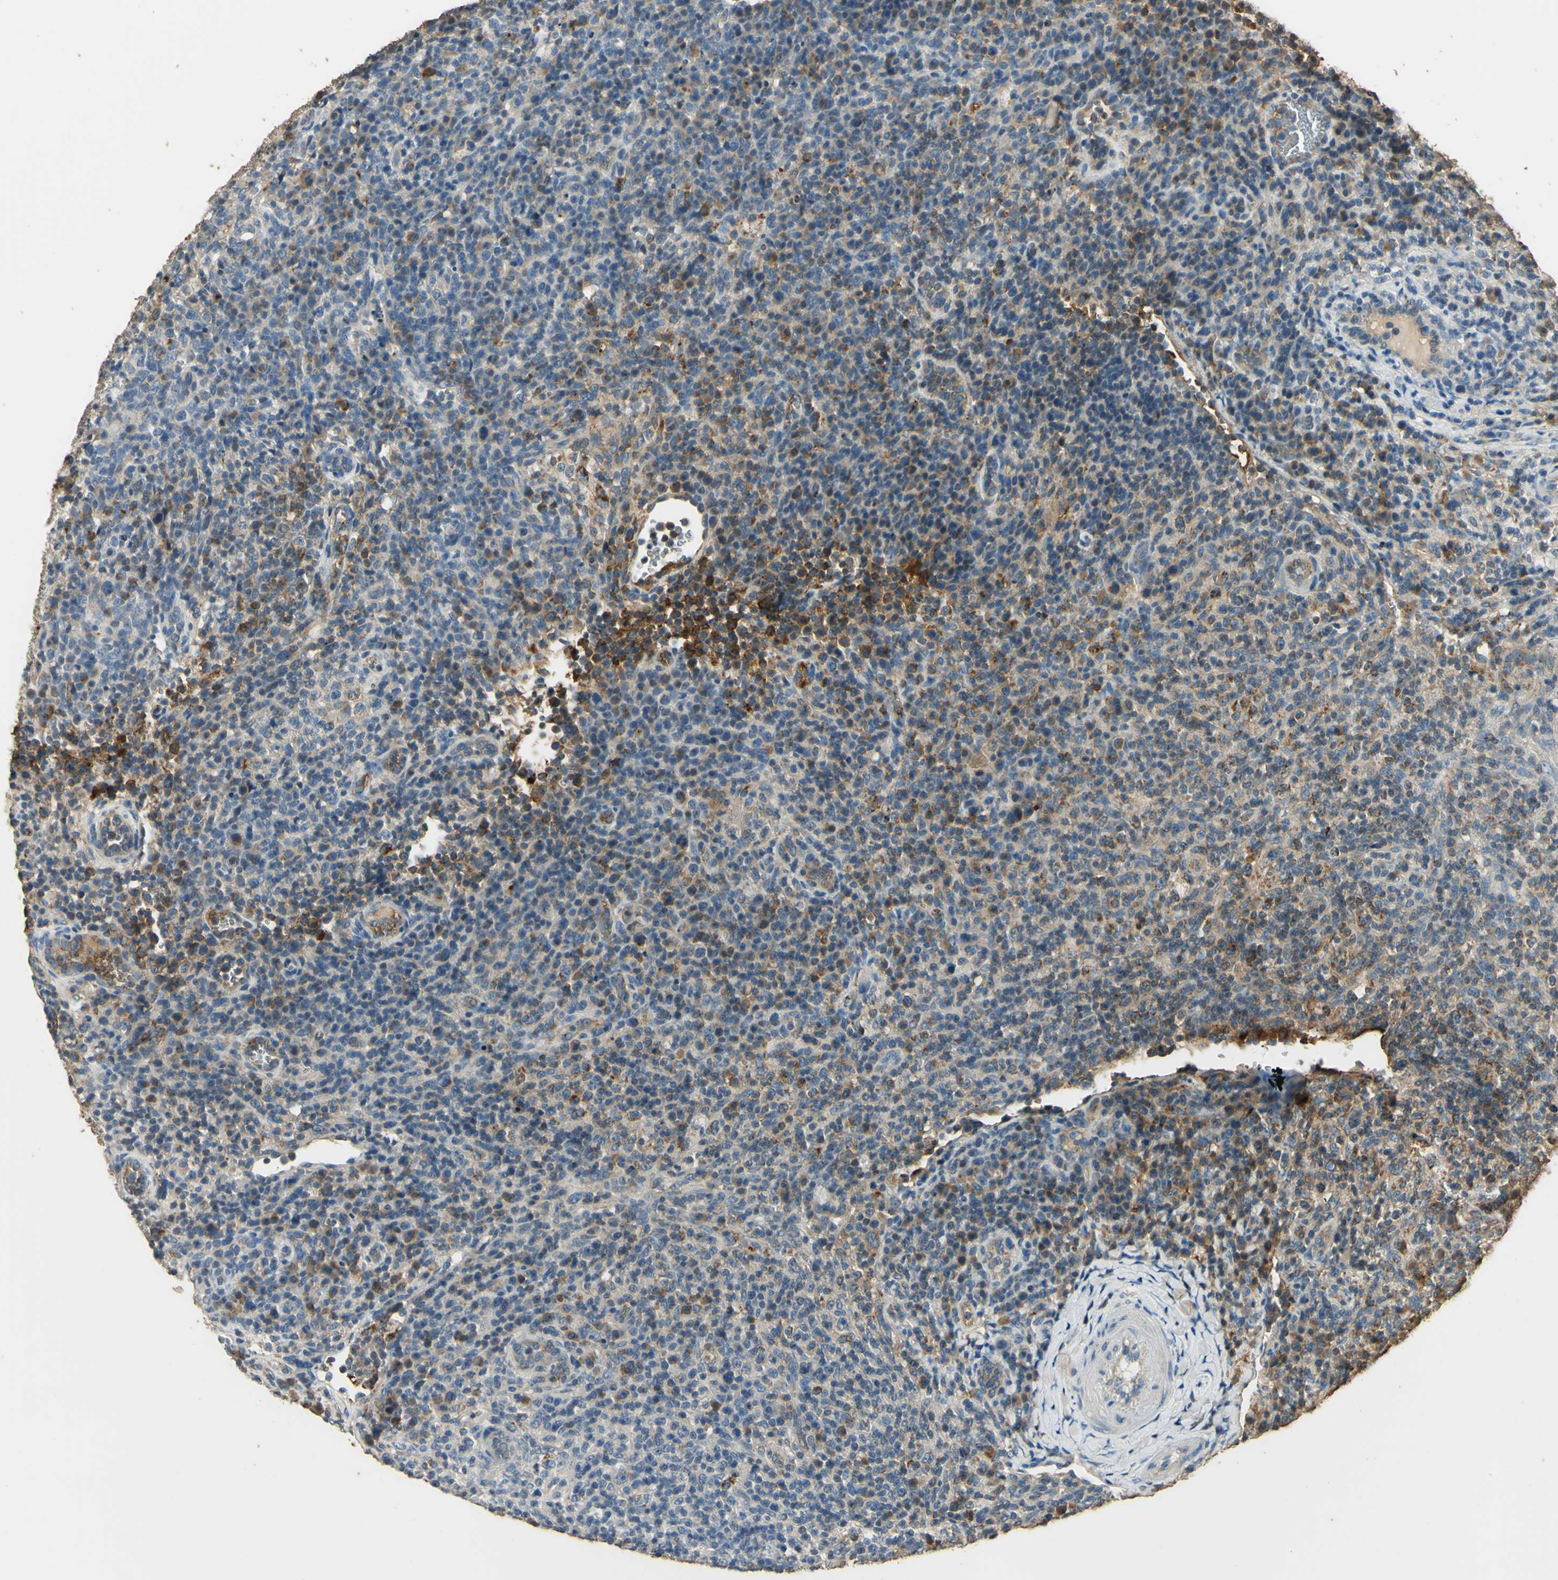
{"staining": {"intensity": "moderate", "quantity": "<25%", "location": "cytoplasmic/membranous"}, "tissue": "lymphoma", "cell_type": "Tumor cells", "image_type": "cancer", "snomed": [{"axis": "morphology", "description": "Malignant lymphoma, non-Hodgkin's type, High grade"}, {"axis": "topography", "description": "Lymph node"}], "caption": "Malignant lymphoma, non-Hodgkin's type (high-grade) stained with a protein marker reveals moderate staining in tumor cells.", "gene": "ARHGEF17", "patient": {"sex": "female", "age": 76}}